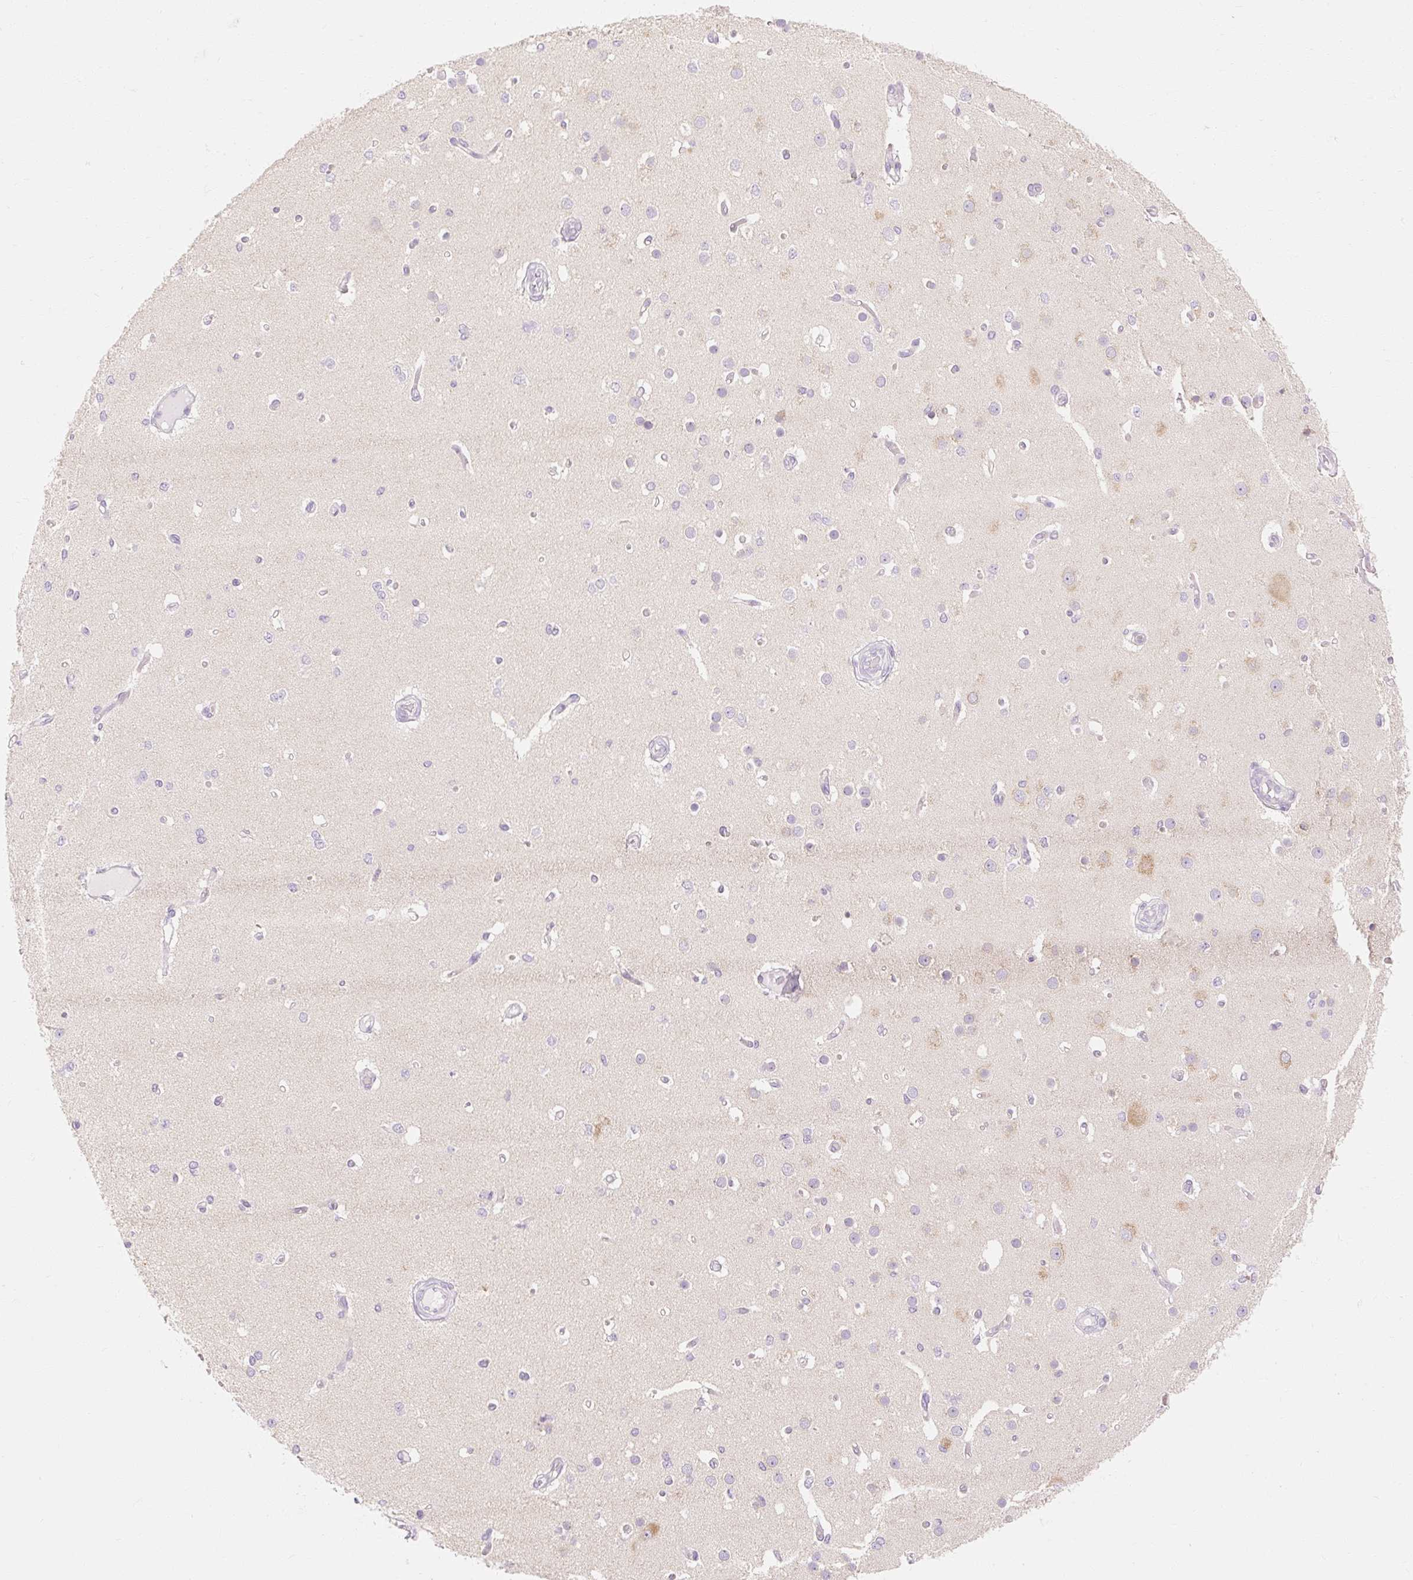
{"staining": {"intensity": "negative", "quantity": "none", "location": "none"}, "tissue": "cerebral cortex", "cell_type": "Endothelial cells", "image_type": "normal", "snomed": [{"axis": "morphology", "description": "Normal tissue, NOS"}, {"axis": "morphology", "description": "Inflammation, NOS"}, {"axis": "topography", "description": "Cerebral cortex"}], "caption": "This is a histopathology image of immunohistochemistry (IHC) staining of normal cerebral cortex, which shows no positivity in endothelial cells.", "gene": "MYO1D", "patient": {"sex": "male", "age": 6}}